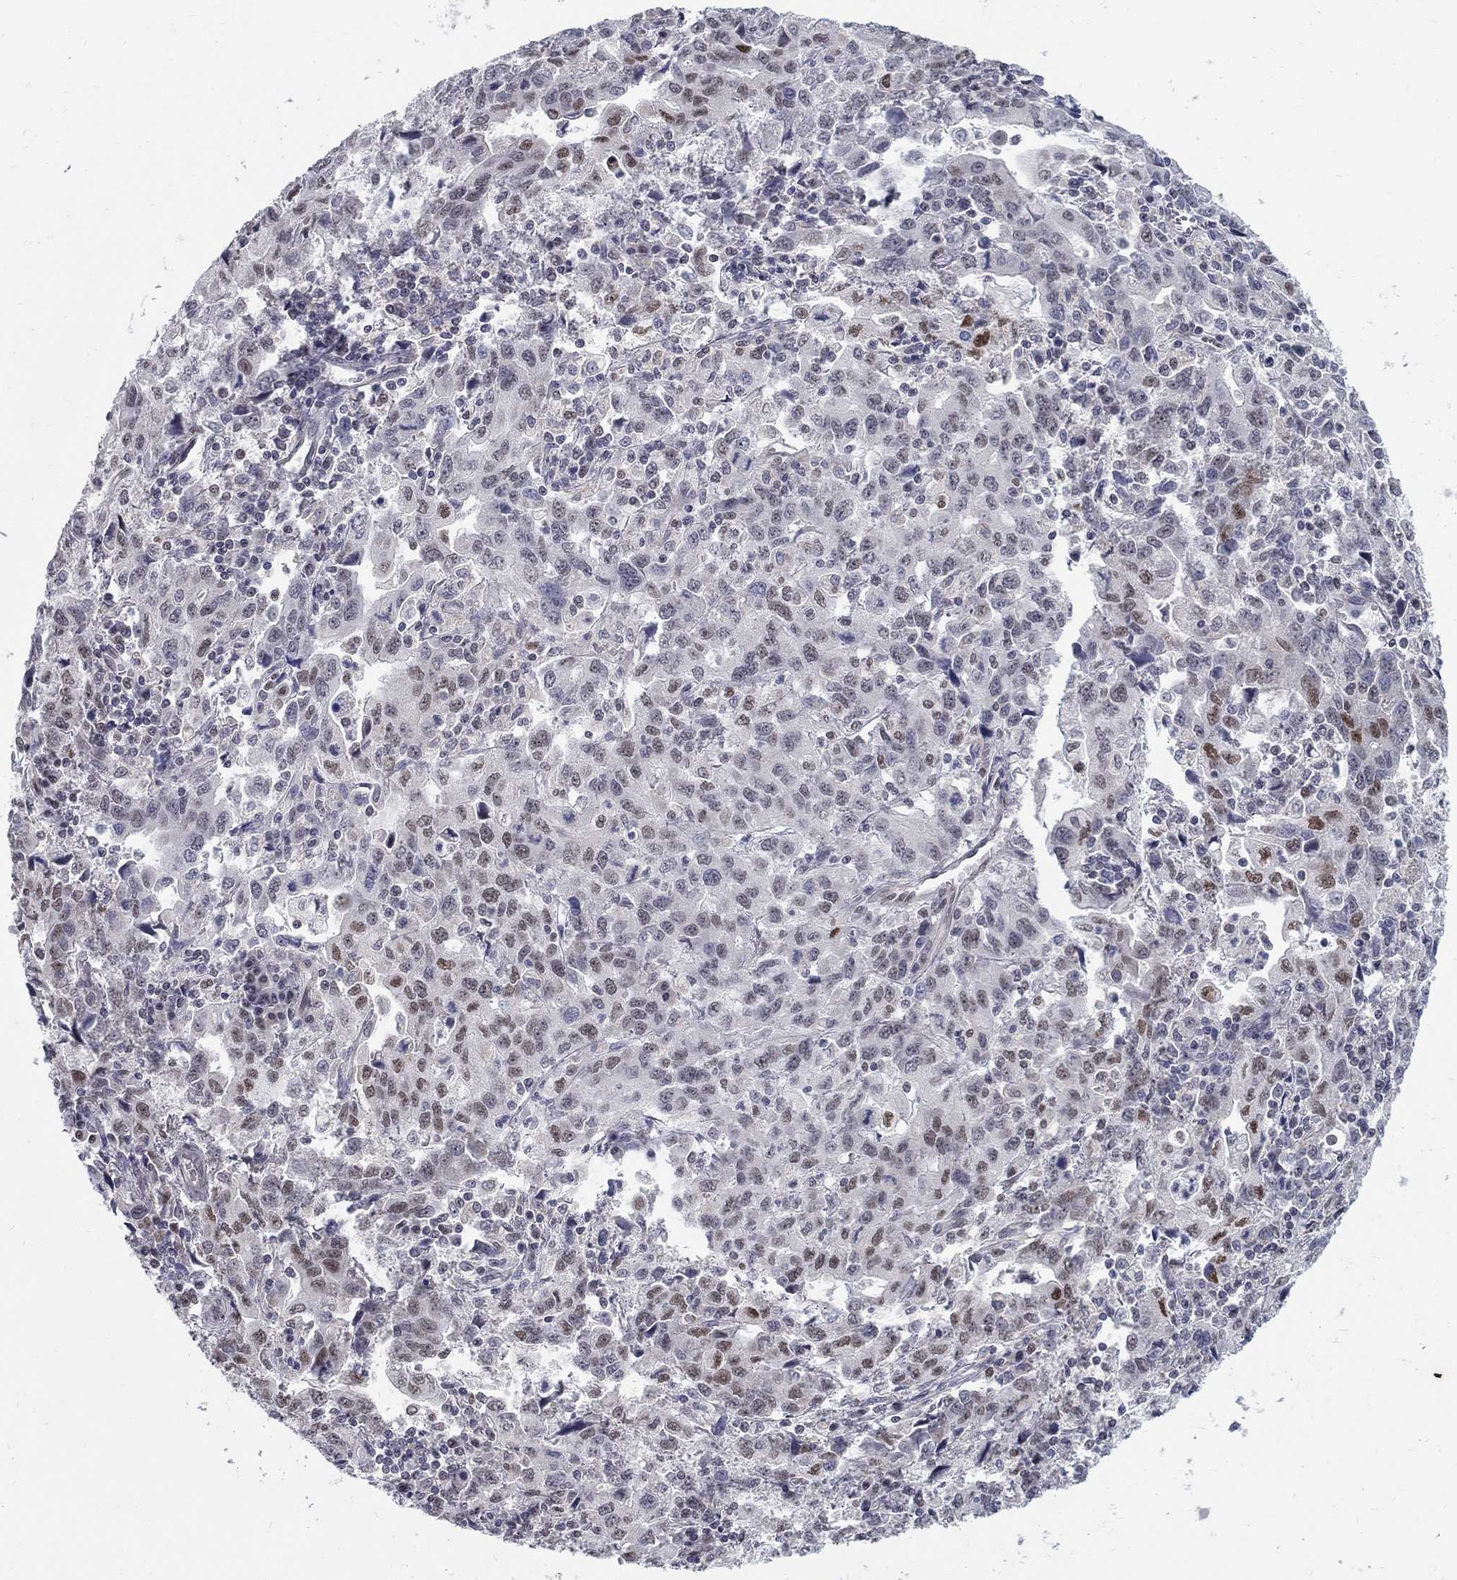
{"staining": {"intensity": "moderate", "quantity": "<25%", "location": "nuclear"}, "tissue": "stomach cancer", "cell_type": "Tumor cells", "image_type": "cancer", "snomed": [{"axis": "morphology", "description": "Adenocarcinoma, NOS"}, {"axis": "topography", "description": "Stomach, upper"}], "caption": "IHC of human stomach cancer (adenocarcinoma) shows low levels of moderate nuclear expression in about <25% of tumor cells.", "gene": "GCFC2", "patient": {"sex": "male", "age": 85}}